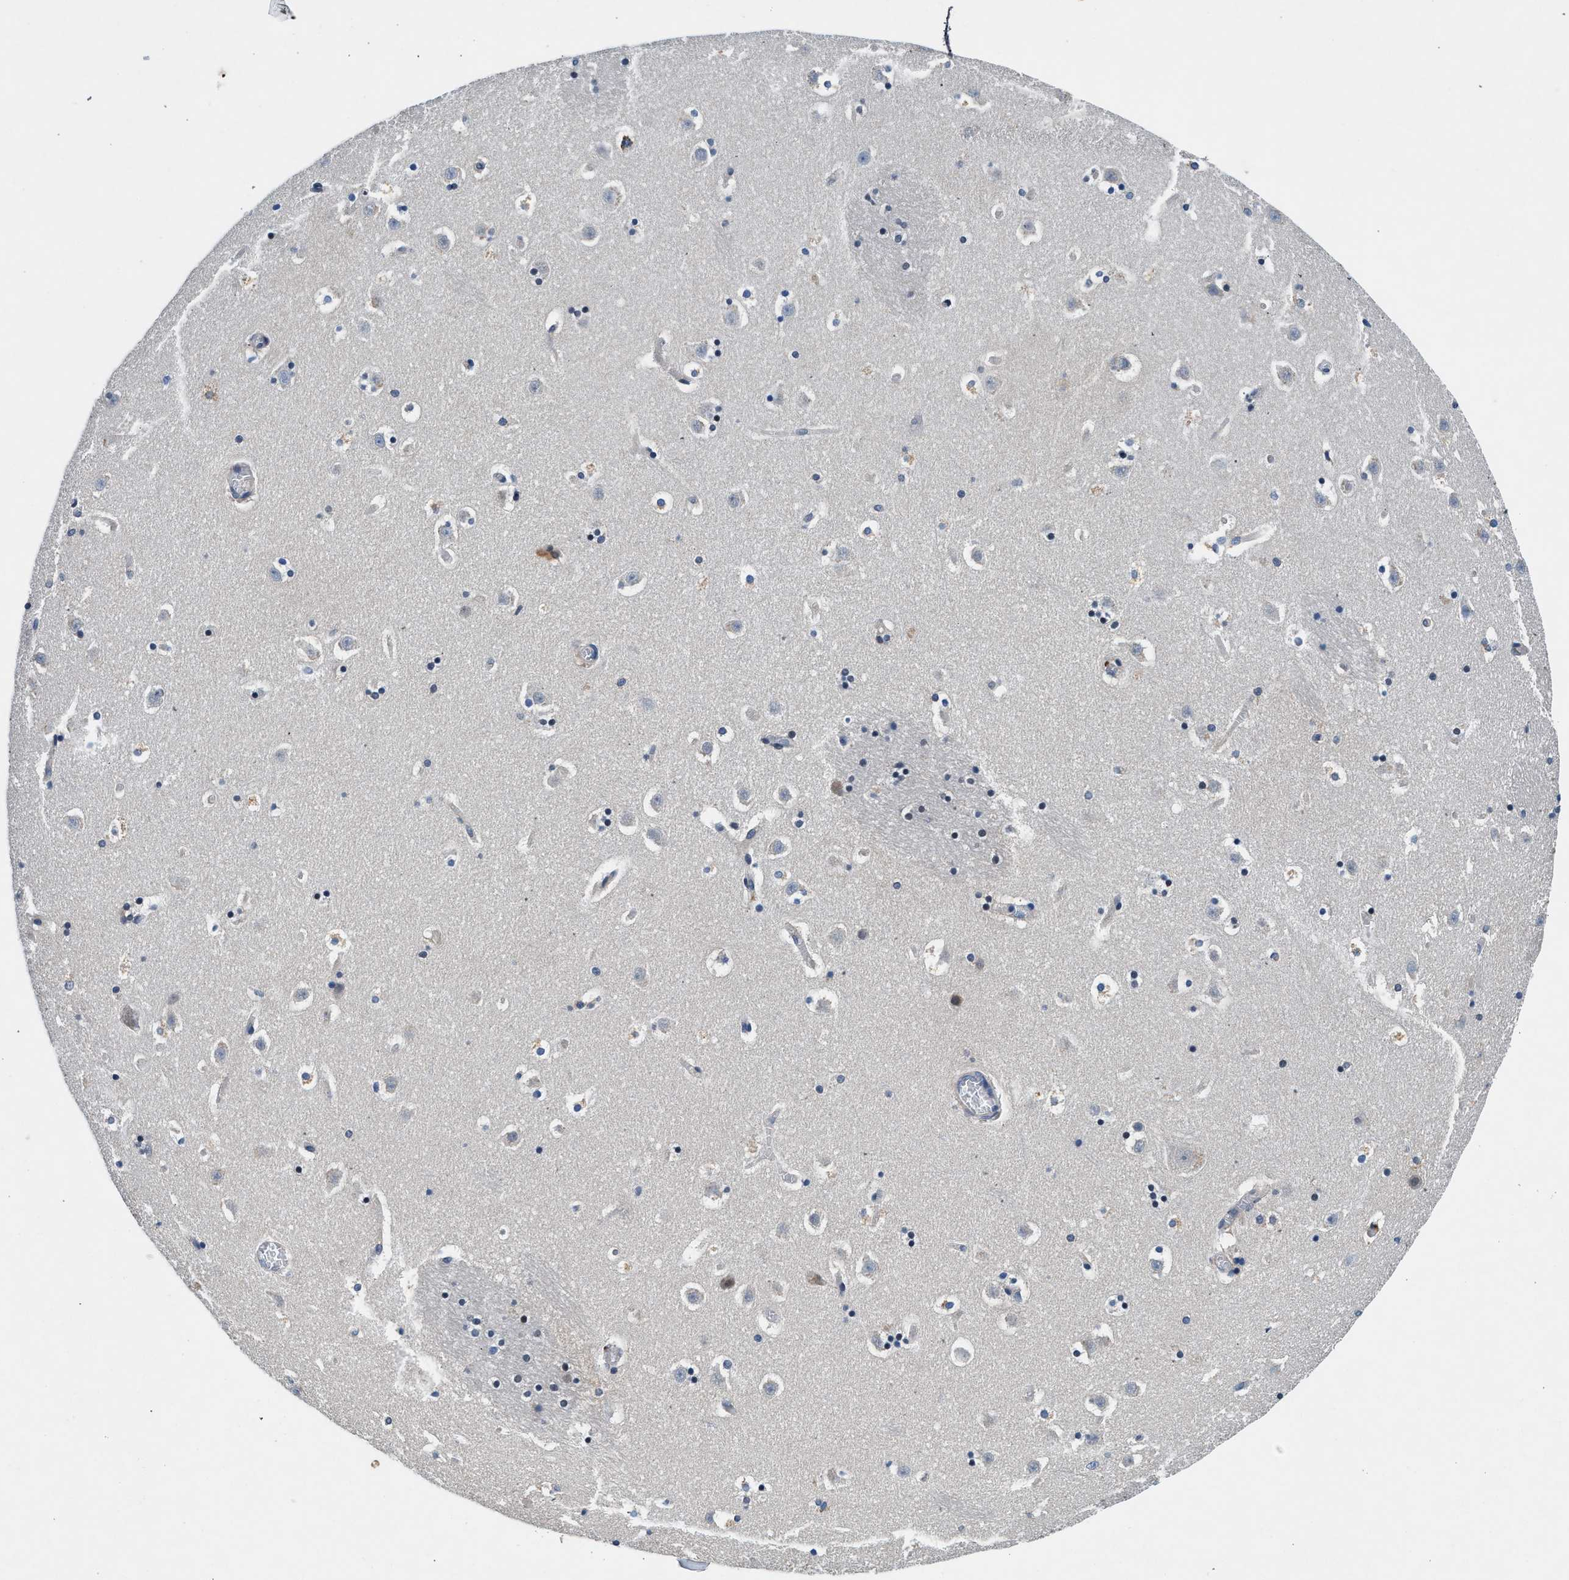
{"staining": {"intensity": "negative", "quantity": "none", "location": "none"}, "tissue": "caudate", "cell_type": "Glial cells", "image_type": "normal", "snomed": [{"axis": "morphology", "description": "Normal tissue, NOS"}, {"axis": "topography", "description": "Lateral ventricle wall"}], "caption": "Immunohistochemistry photomicrograph of benign caudate stained for a protein (brown), which shows no positivity in glial cells. The staining is performed using DAB brown chromogen with nuclei counter-stained in using hematoxylin.", "gene": "COPS2", "patient": {"sex": "male", "age": 45}}